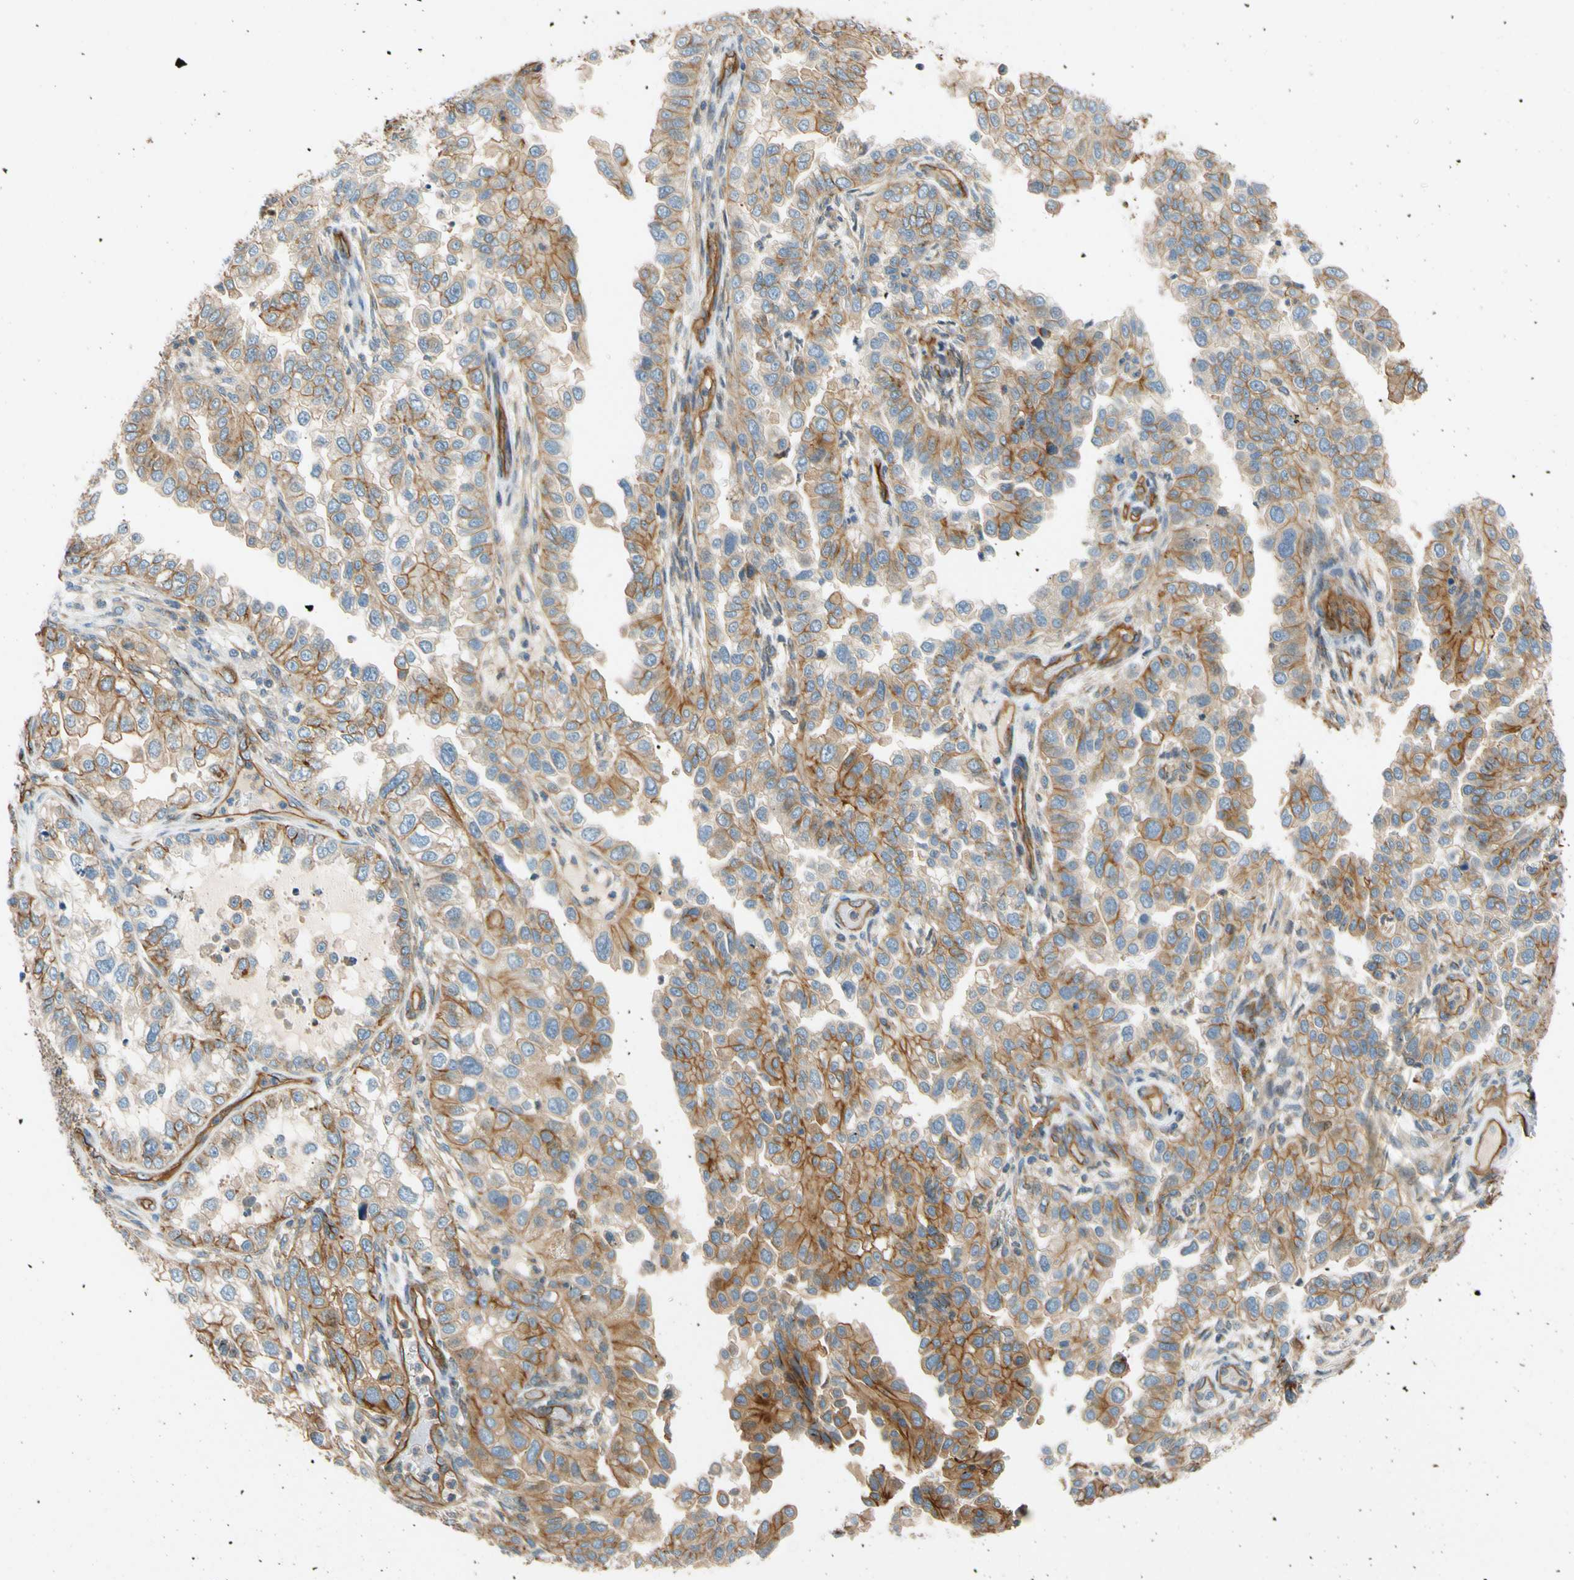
{"staining": {"intensity": "moderate", "quantity": ">75%", "location": "cytoplasmic/membranous"}, "tissue": "endometrial cancer", "cell_type": "Tumor cells", "image_type": "cancer", "snomed": [{"axis": "morphology", "description": "Adenocarcinoma, NOS"}, {"axis": "topography", "description": "Endometrium"}], "caption": "Approximately >75% of tumor cells in endometrial cancer display moderate cytoplasmic/membranous protein expression as visualized by brown immunohistochemical staining.", "gene": "SPTAN1", "patient": {"sex": "female", "age": 85}}